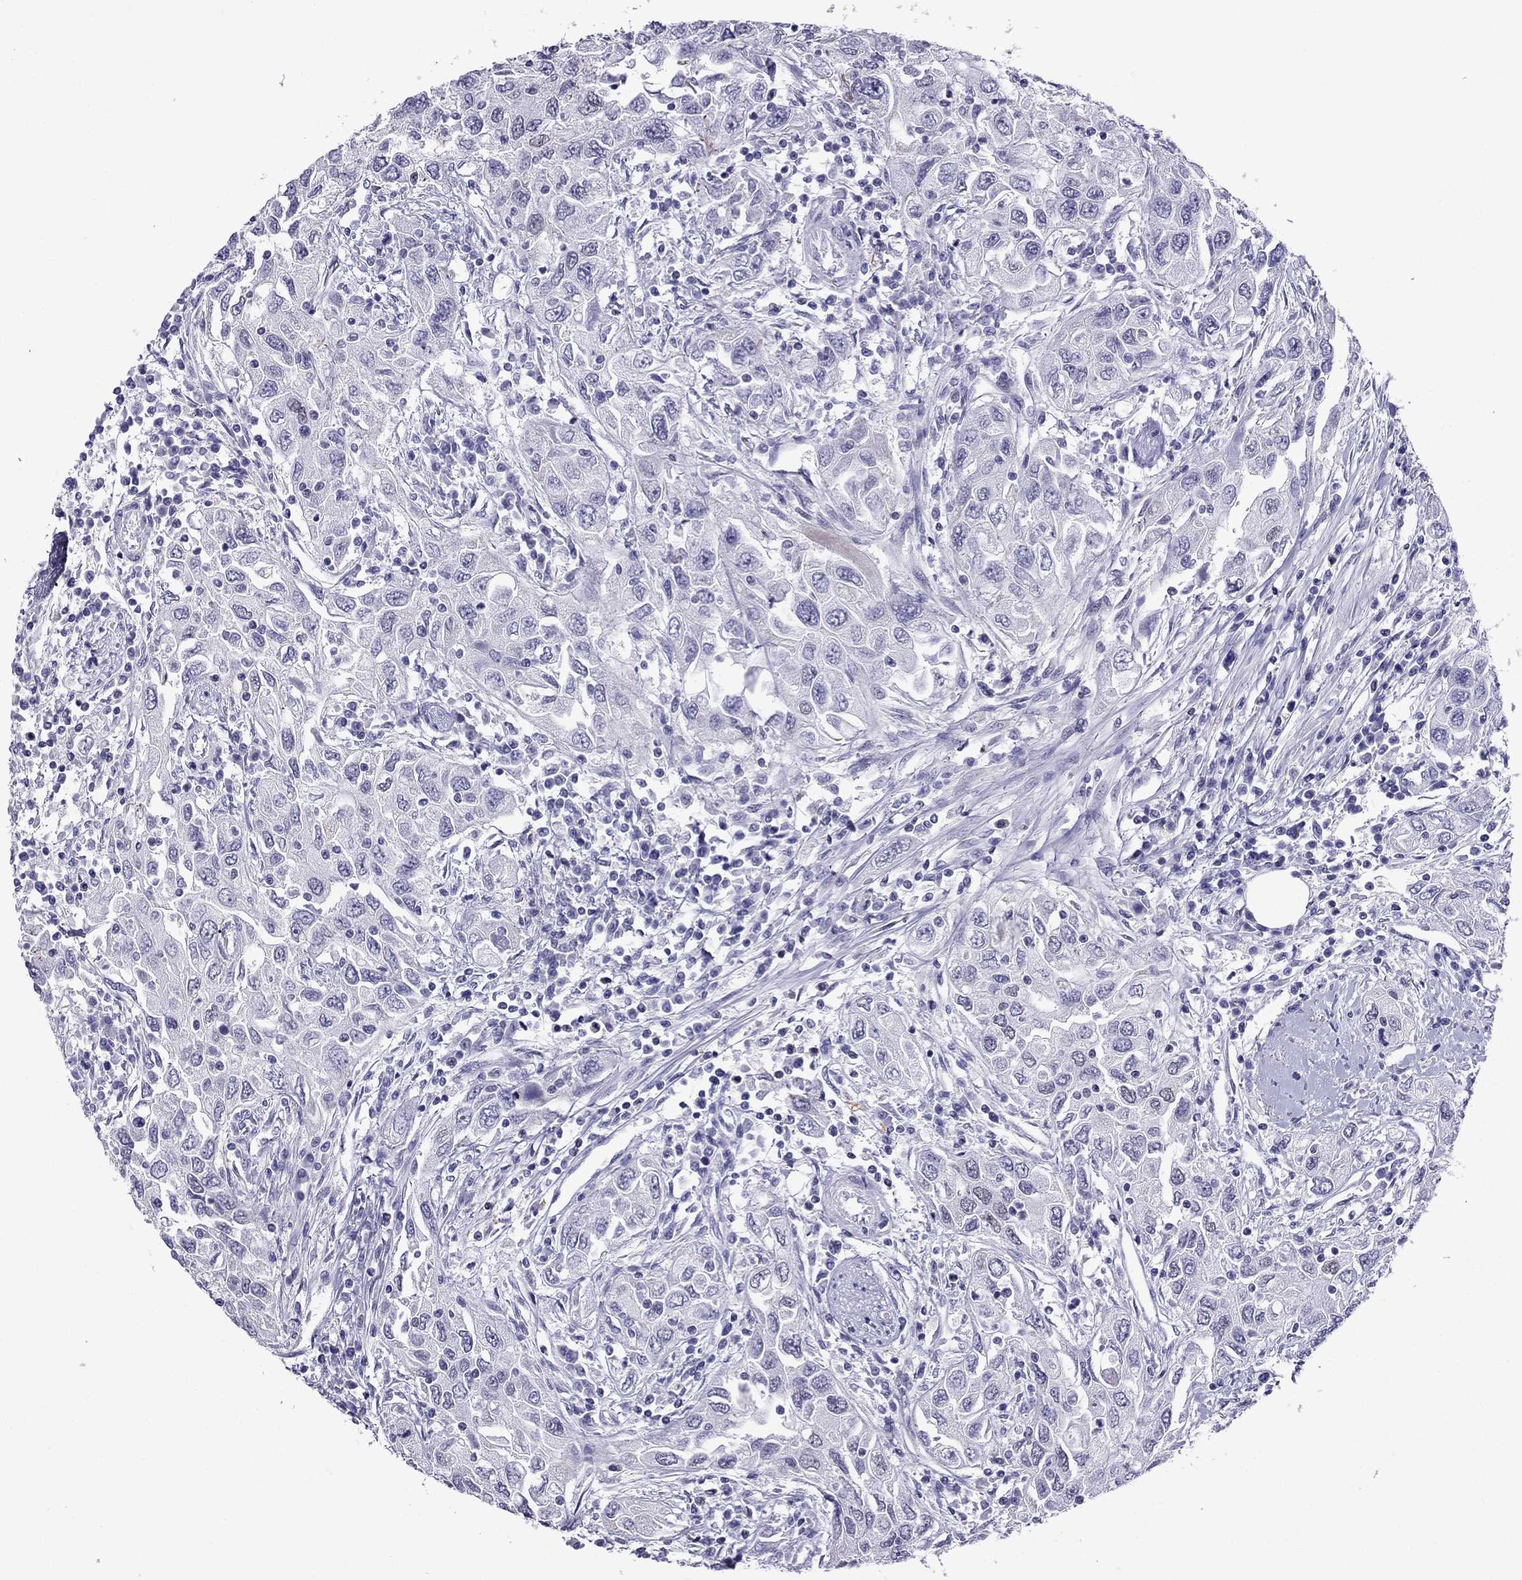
{"staining": {"intensity": "negative", "quantity": "none", "location": "none"}, "tissue": "urothelial cancer", "cell_type": "Tumor cells", "image_type": "cancer", "snomed": [{"axis": "morphology", "description": "Urothelial carcinoma, High grade"}, {"axis": "topography", "description": "Urinary bladder"}], "caption": "A high-resolution photomicrograph shows immunohistochemistry staining of urothelial cancer, which exhibits no significant positivity in tumor cells.", "gene": "MYLK3", "patient": {"sex": "male", "age": 76}}